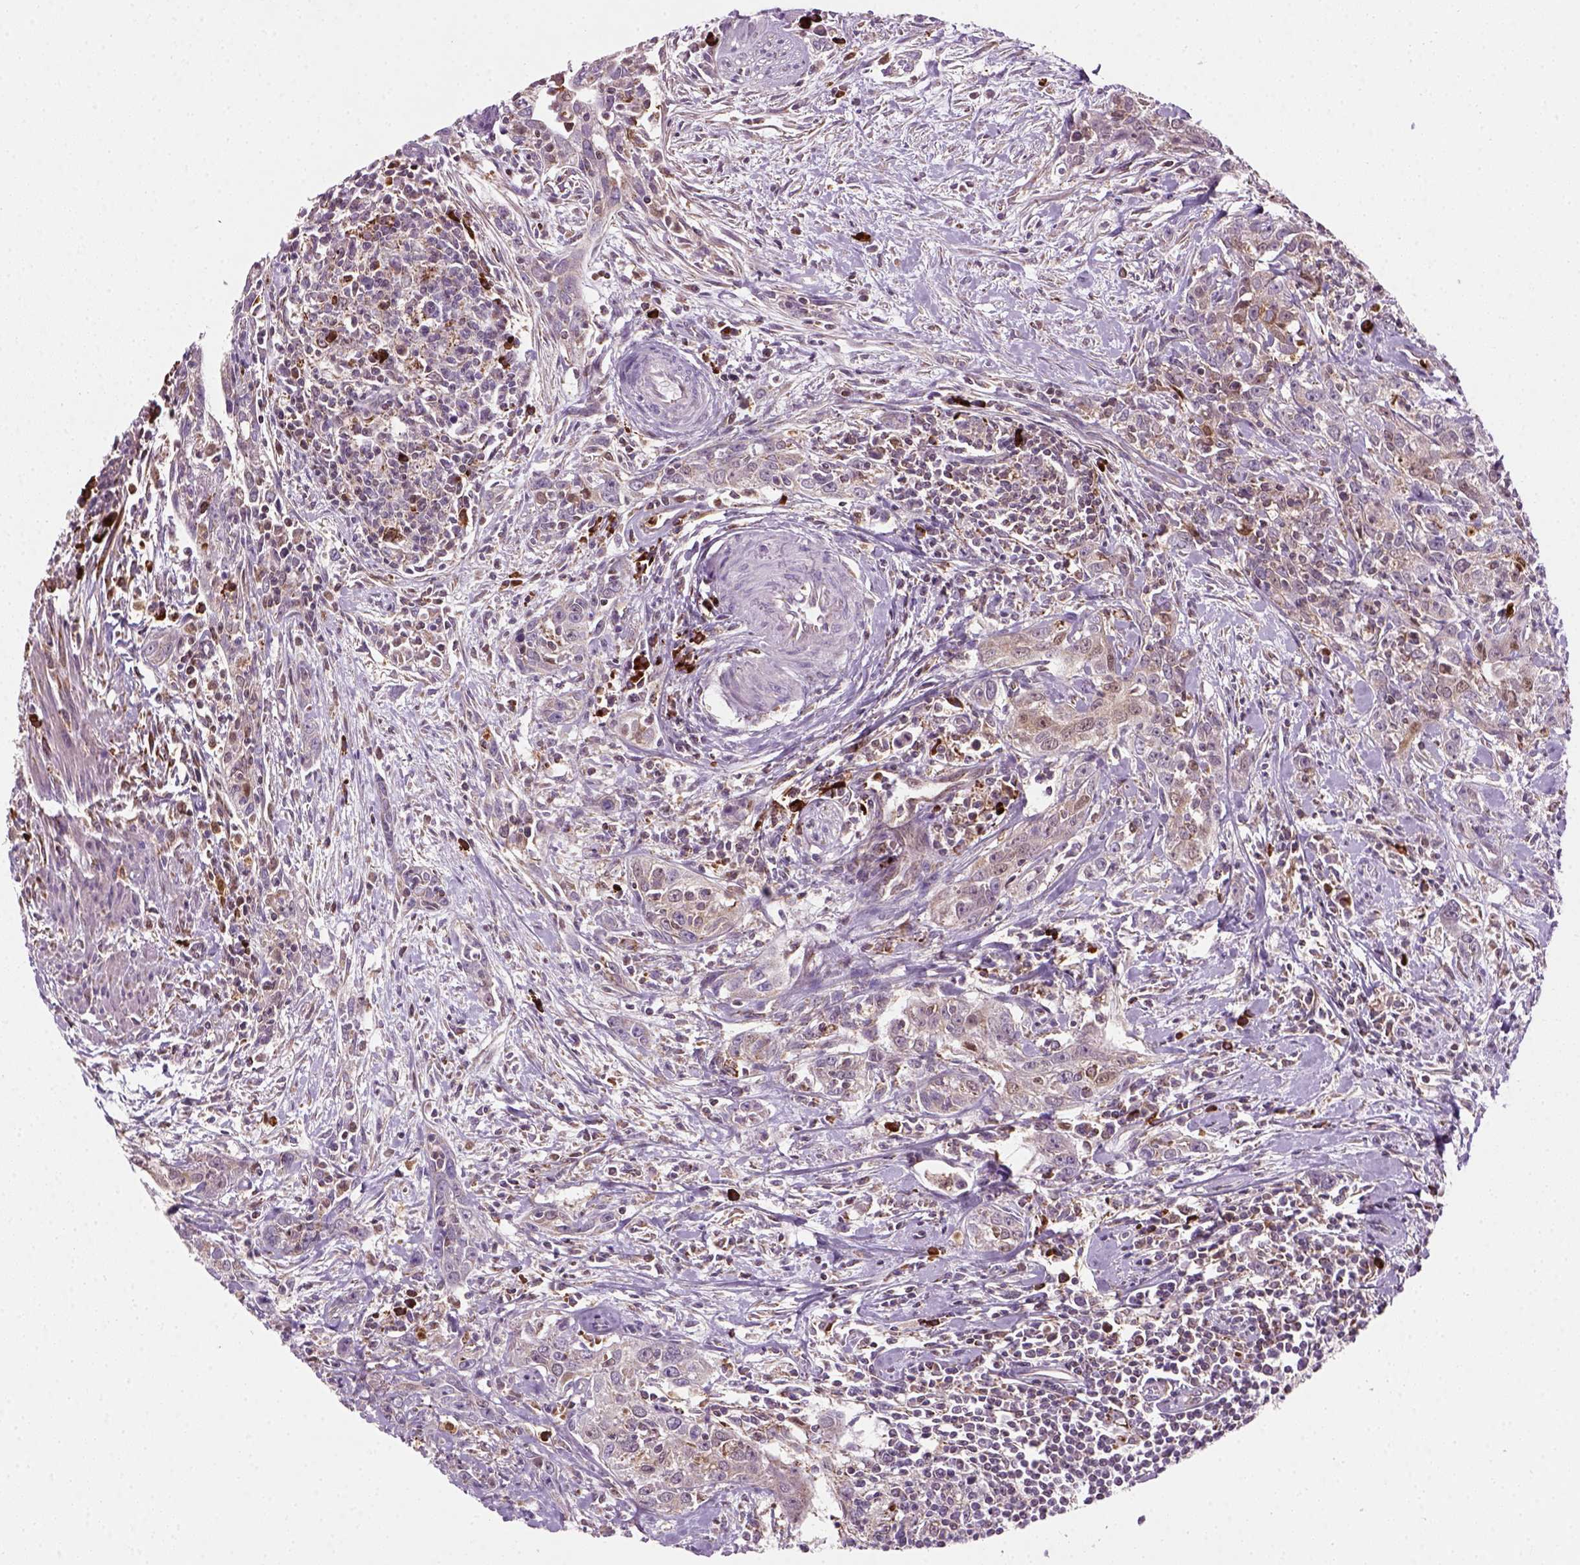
{"staining": {"intensity": "weak", "quantity": "<25%", "location": "cytoplasmic/membranous"}, "tissue": "urothelial cancer", "cell_type": "Tumor cells", "image_type": "cancer", "snomed": [{"axis": "morphology", "description": "Urothelial carcinoma, High grade"}, {"axis": "topography", "description": "Urinary bladder"}], "caption": "Immunohistochemistry histopathology image of neoplastic tissue: human urothelial cancer stained with DAB (3,3'-diaminobenzidine) demonstrates no significant protein positivity in tumor cells.", "gene": "NUDT16L1", "patient": {"sex": "male", "age": 83}}